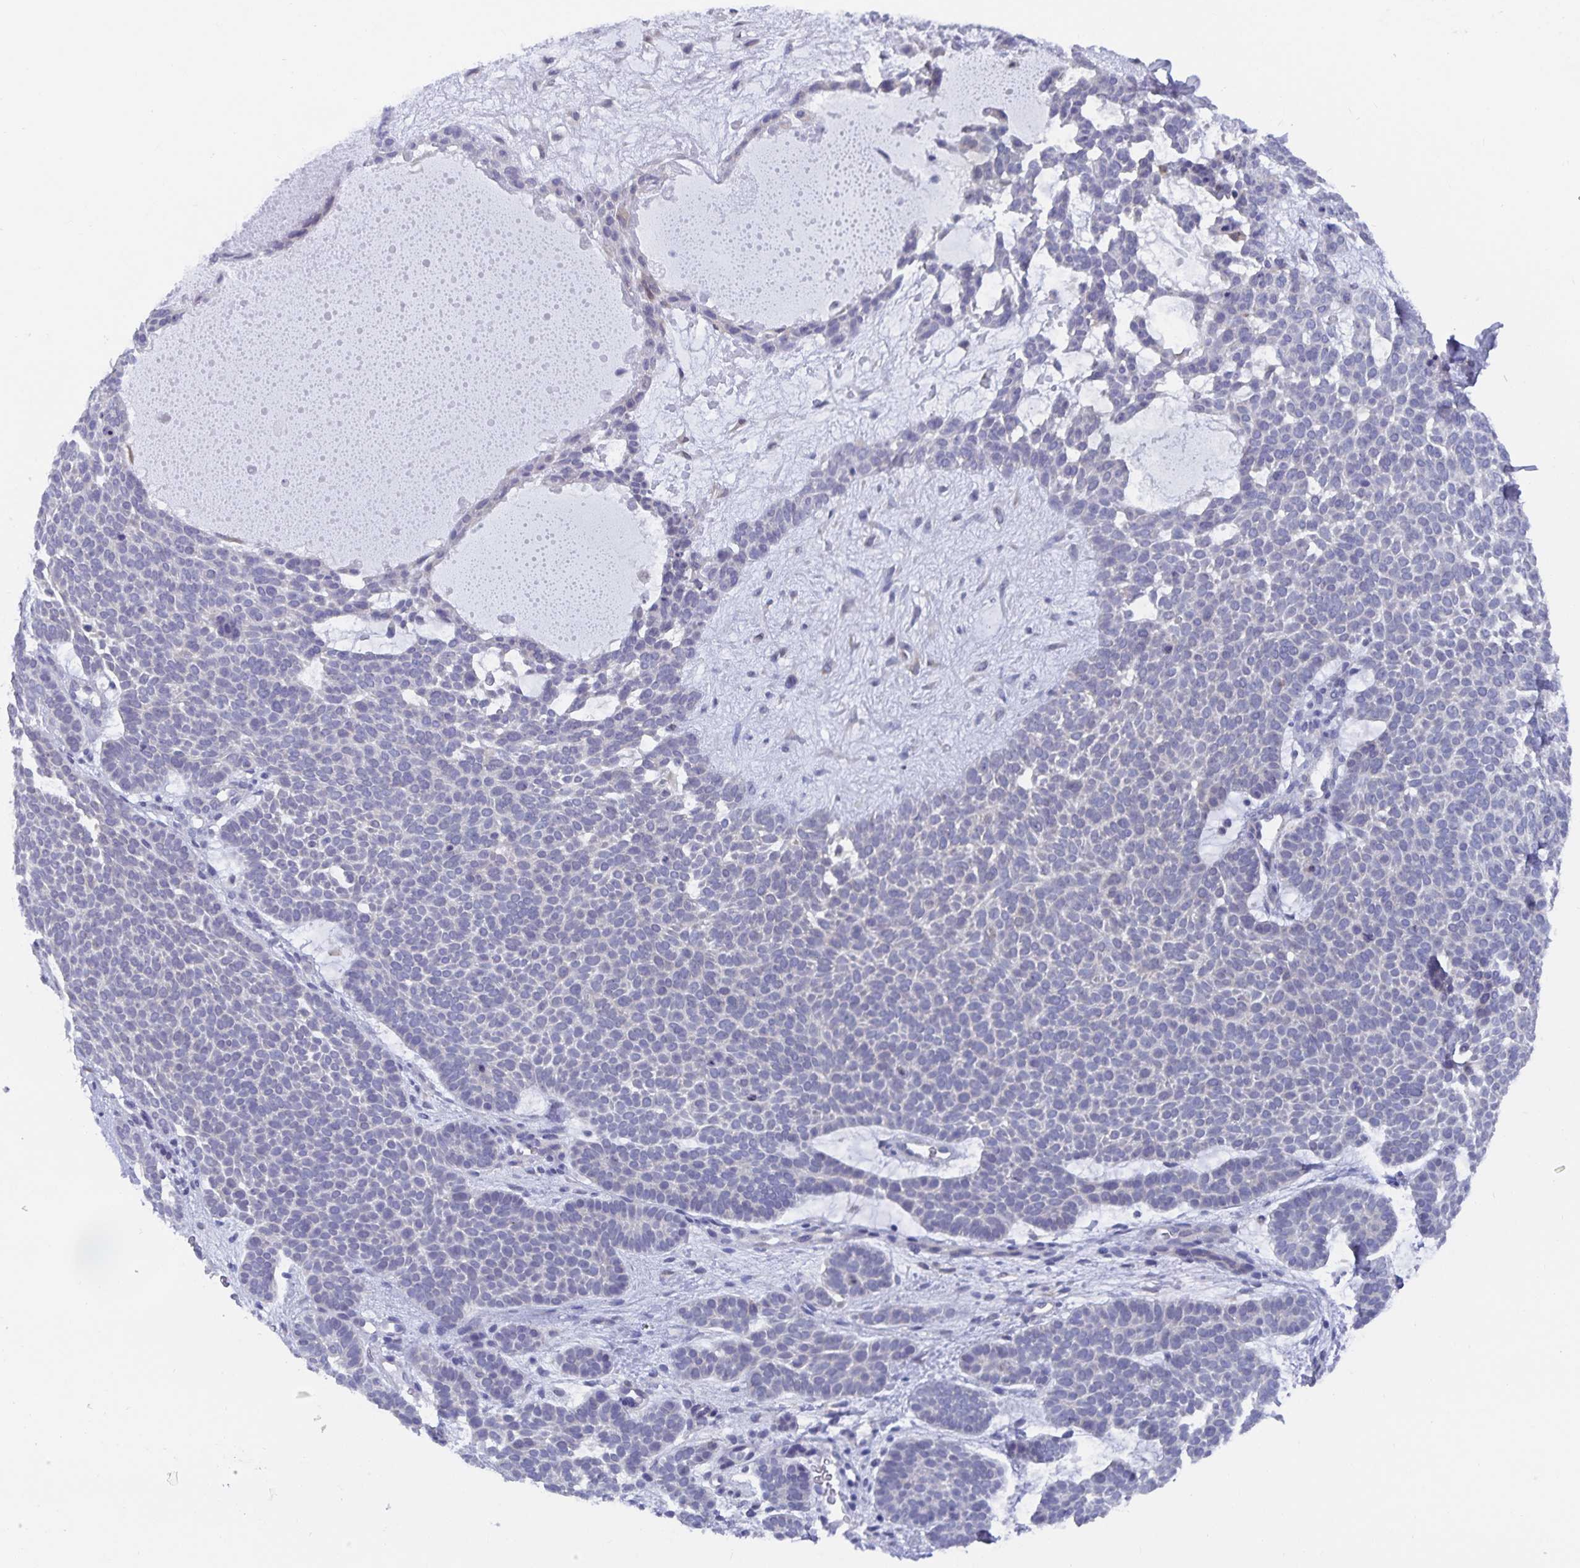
{"staining": {"intensity": "negative", "quantity": "none", "location": "none"}, "tissue": "skin cancer", "cell_type": "Tumor cells", "image_type": "cancer", "snomed": [{"axis": "morphology", "description": "Basal cell carcinoma"}, {"axis": "topography", "description": "Skin"}], "caption": "This image is of skin cancer (basal cell carcinoma) stained with immunohistochemistry to label a protein in brown with the nuclei are counter-stained blue. There is no positivity in tumor cells.", "gene": "ZIK1", "patient": {"sex": "female", "age": 82}}